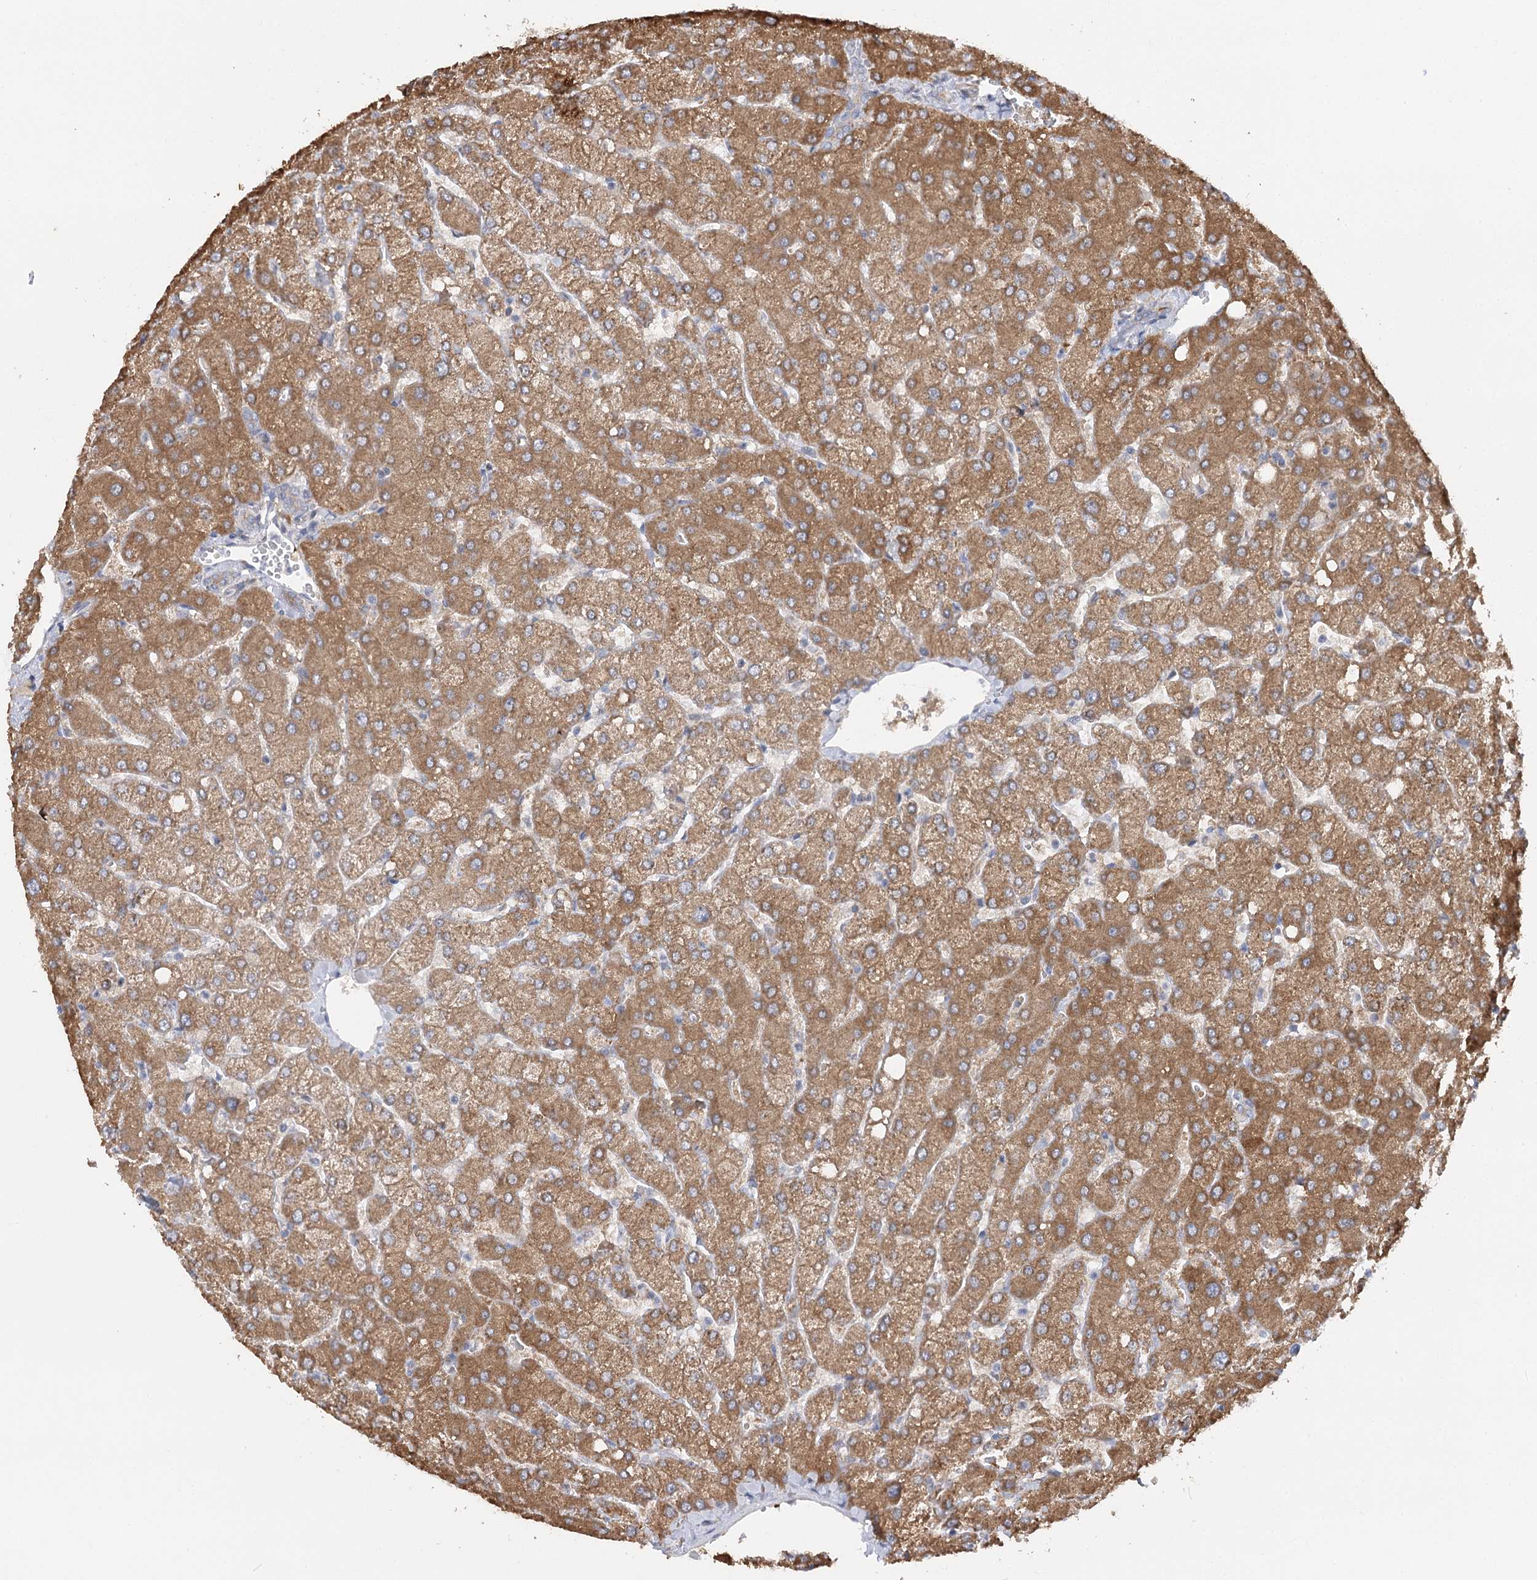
{"staining": {"intensity": "negative", "quantity": "none", "location": "none"}, "tissue": "liver", "cell_type": "Cholangiocytes", "image_type": "normal", "snomed": [{"axis": "morphology", "description": "Normal tissue, NOS"}, {"axis": "topography", "description": "Liver"}], "caption": "Histopathology image shows no significant protein expression in cholangiocytes of benign liver. (DAB immunohistochemistry visualized using brightfield microscopy, high magnification).", "gene": "AGXT2", "patient": {"sex": "female", "age": 54}}